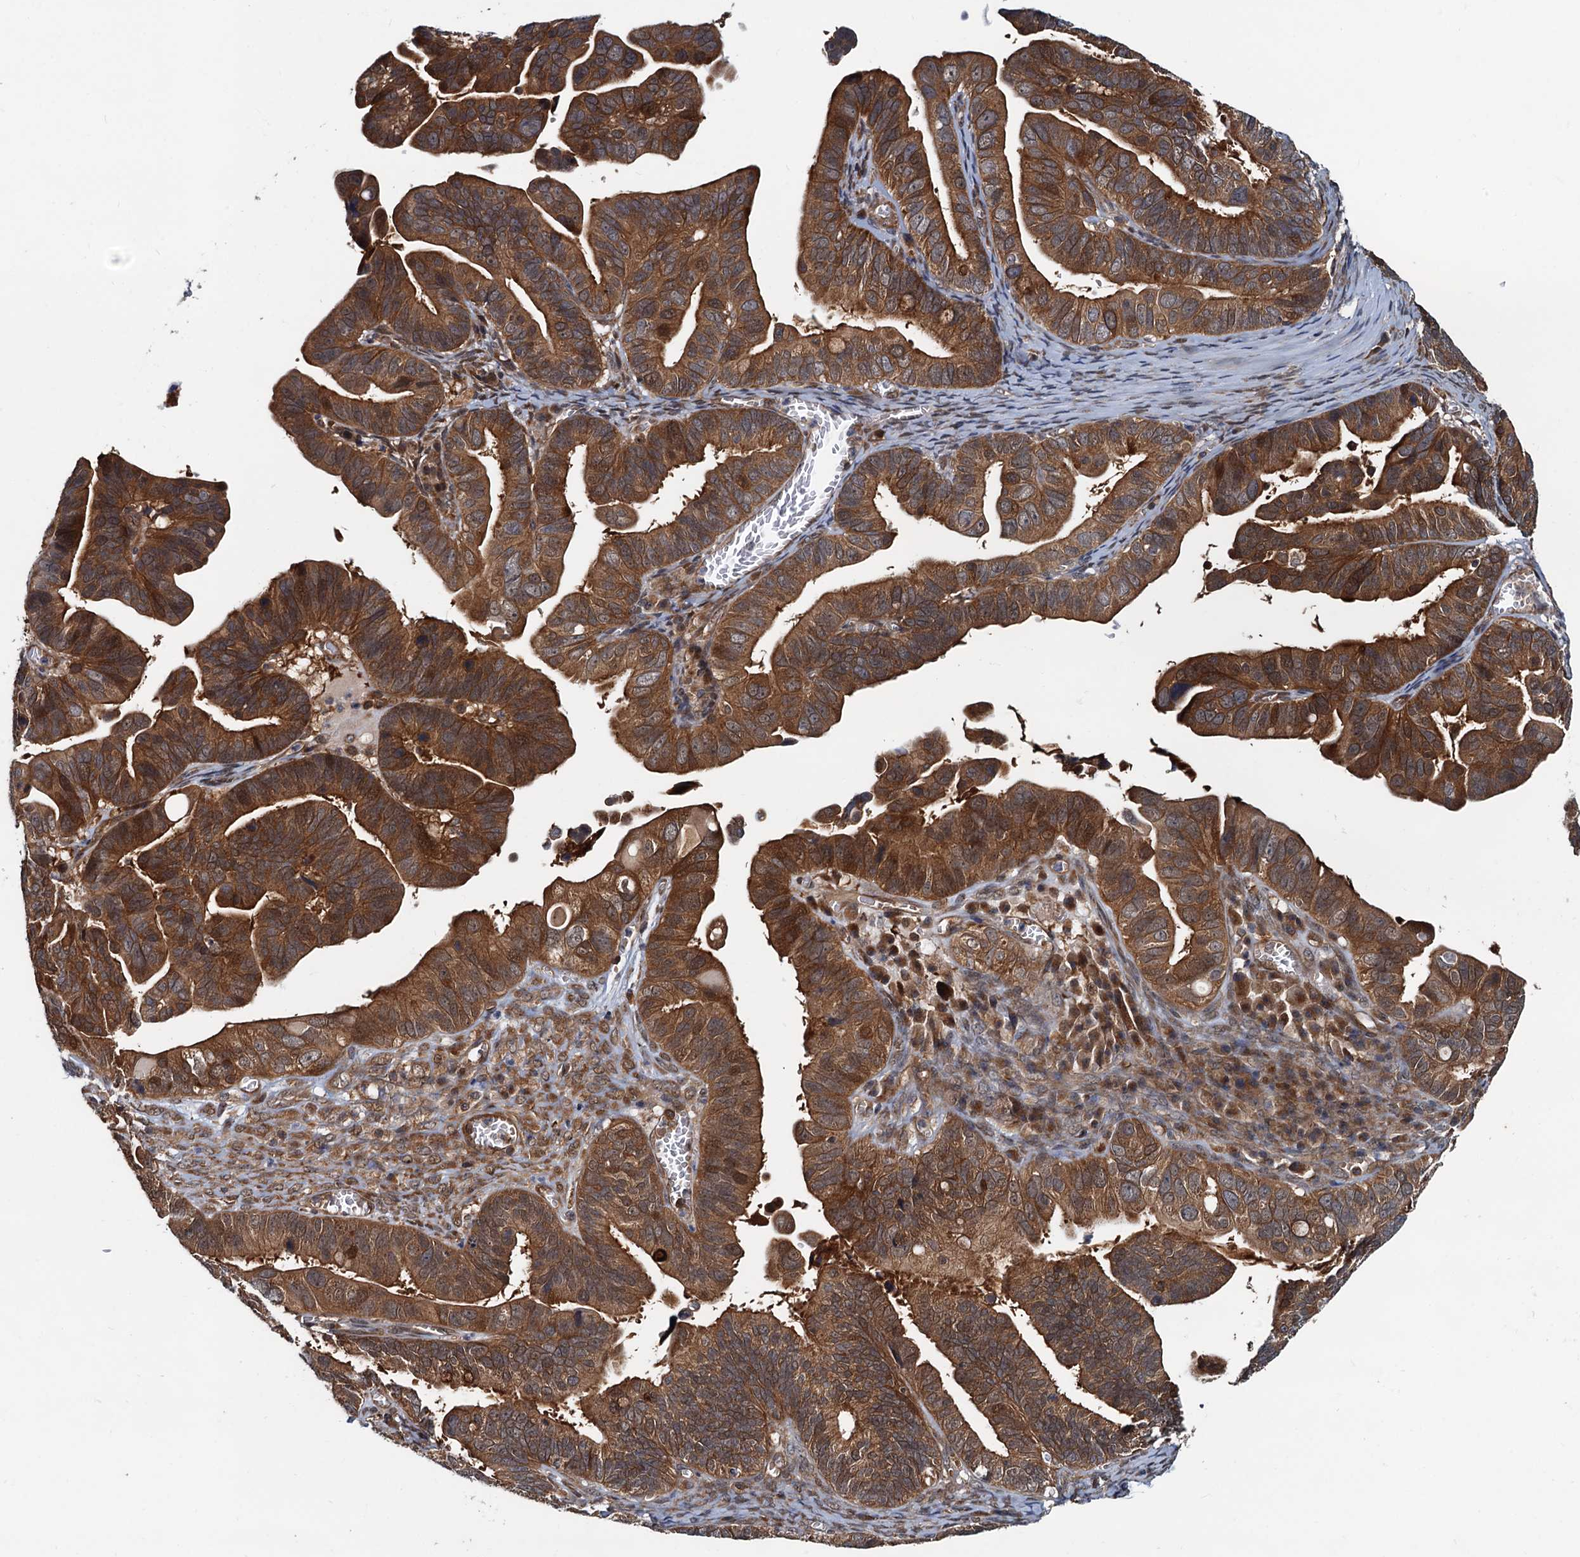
{"staining": {"intensity": "moderate", "quantity": ">75%", "location": "cytoplasmic/membranous,nuclear"}, "tissue": "ovarian cancer", "cell_type": "Tumor cells", "image_type": "cancer", "snomed": [{"axis": "morphology", "description": "Cystadenocarcinoma, serous, NOS"}, {"axis": "topography", "description": "Ovary"}], "caption": "Ovarian cancer (serous cystadenocarcinoma) stained with a protein marker reveals moderate staining in tumor cells.", "gene": "AAGAB", "patient": {"sex": "female", "age": 56}}